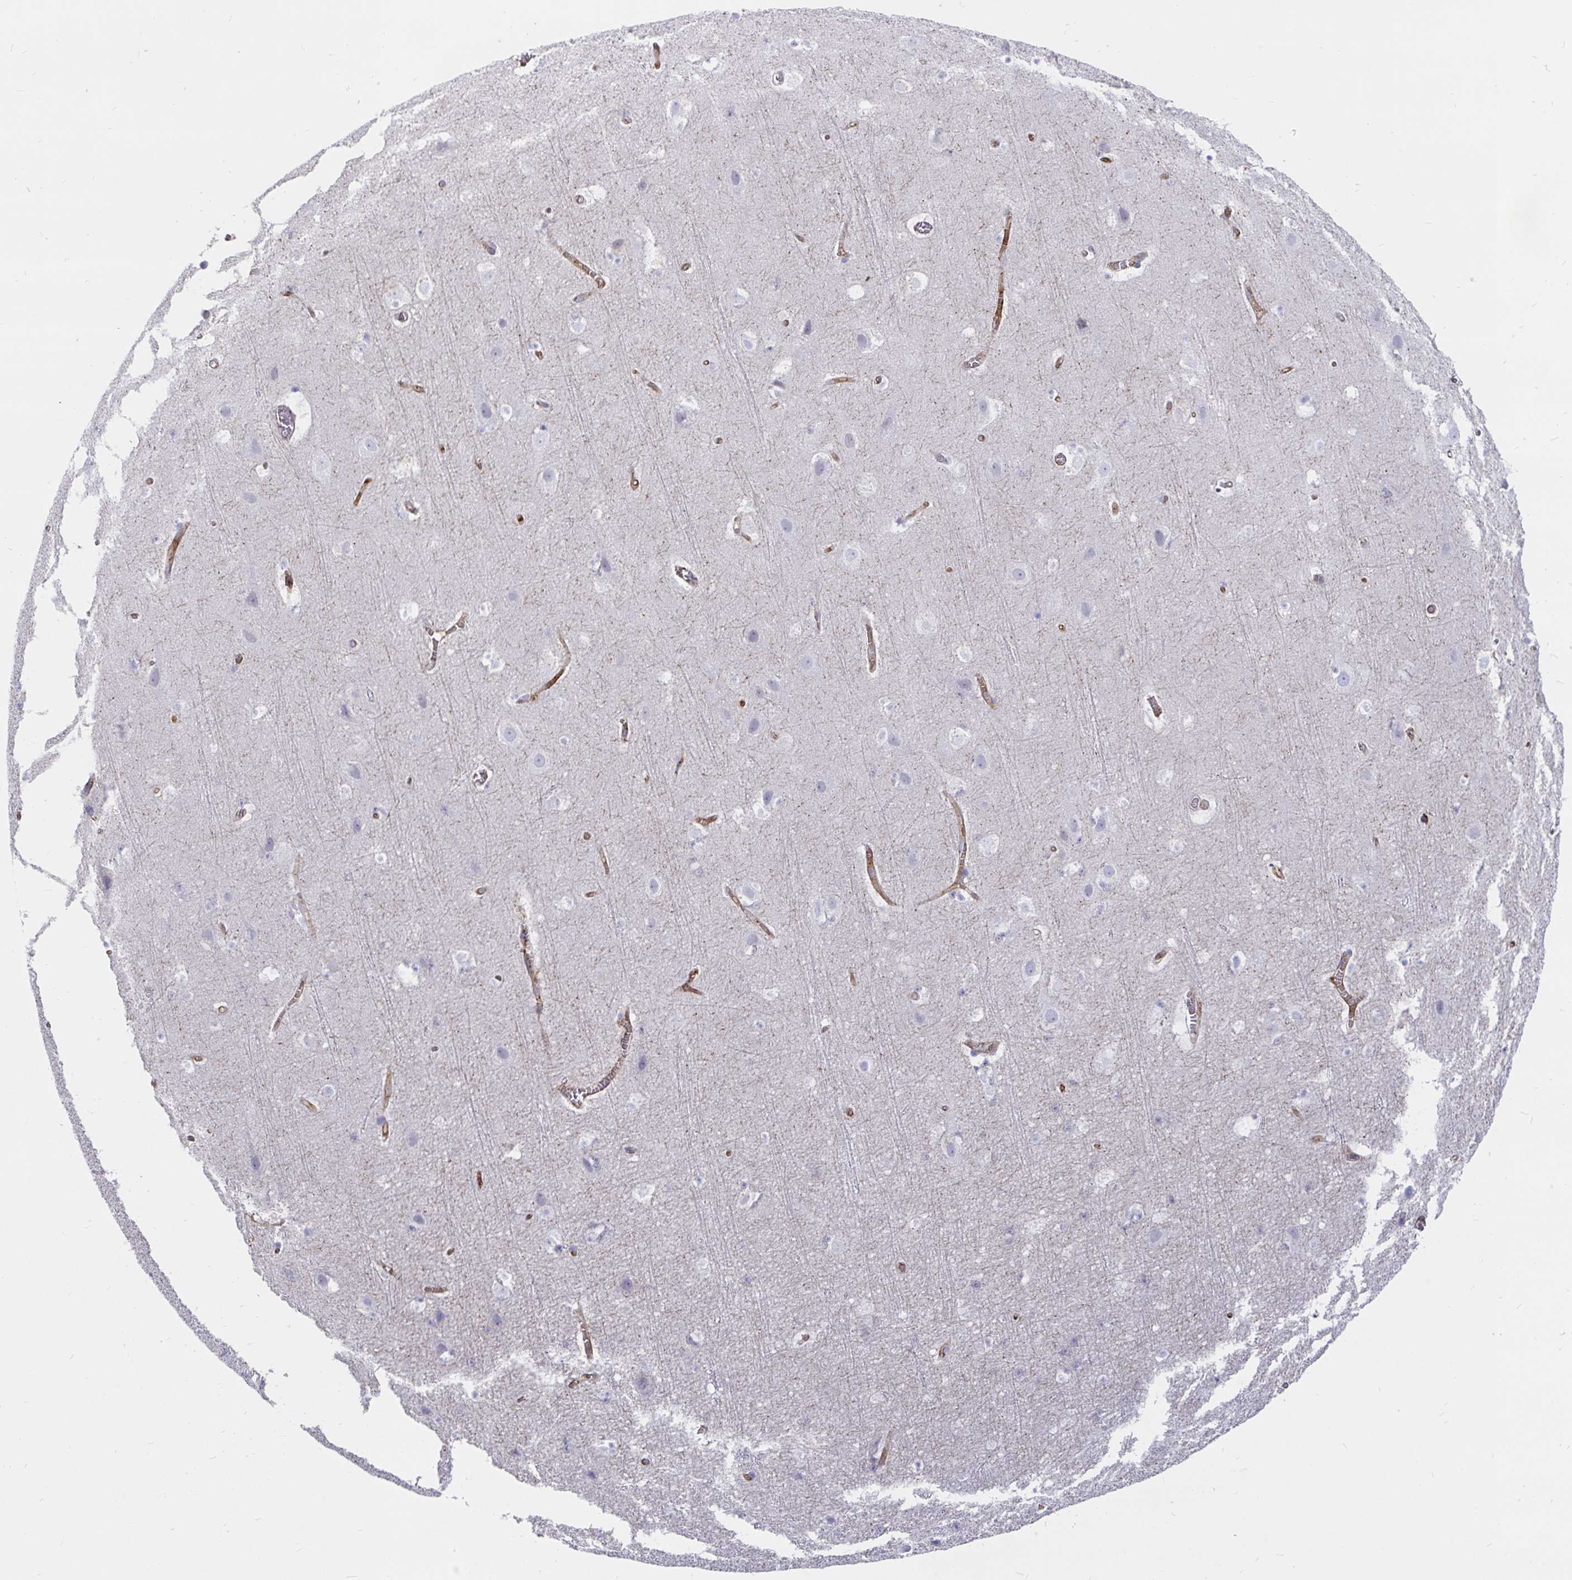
{"staining": {"intensity": "moderate", "quantity": ">75%", "location": "cytoplasmic/membranous"}, "tissue": "cerebral cortex", "cell_type": "Endothelial cells", "image_type": "normal", "snomed": [{"axis": "morphology", "description": "Normal tissue, NOS"}, {"axis": "topography", "description": "Cerebral cortex"}], "caption": "About >75% of endothelial cells in normal cerebral cortex show moderate cytoplasmic/membranous protein staining as visualized by brown immunohistochemical staining.", "gene": "KCTD19", "patient": {"sex": "female", "age": 42}}